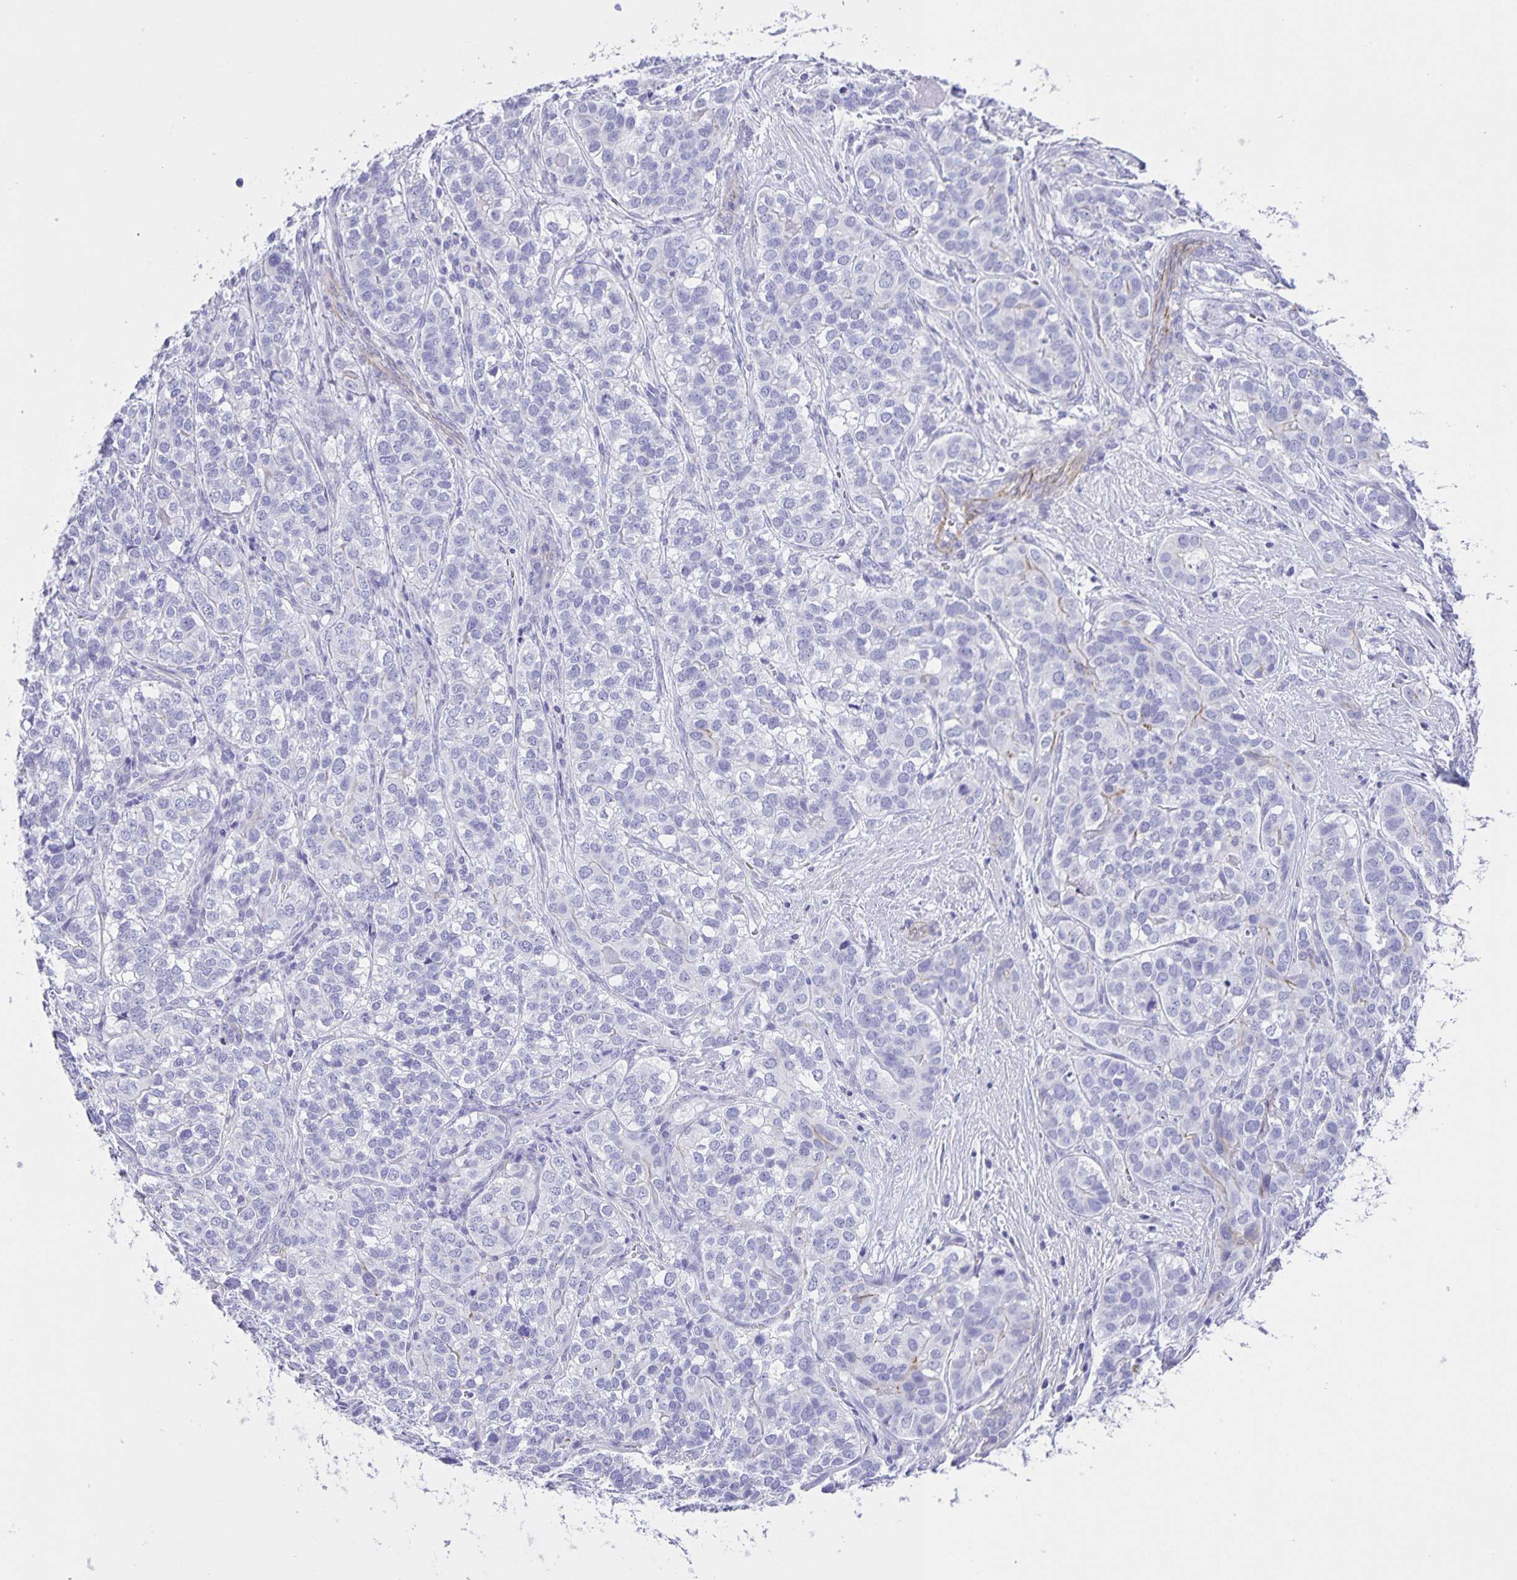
{"staining": {"intensity": "negative", "quantity": "none", "location": "none"}, "tissue": "liver cancer", "cell_type": "Tumor cells", "image_type": "cancer", "snomed": [{"axis": "morphology", "description": "Cholangiocarcinoma"}, {"axis": "topography", "description": "Liver"}], "caption": "Tumor cells show no significant protein staining in liver cancer.", "gene": "UBQLN3", "patient": {"sex": "male", "age": 56}}